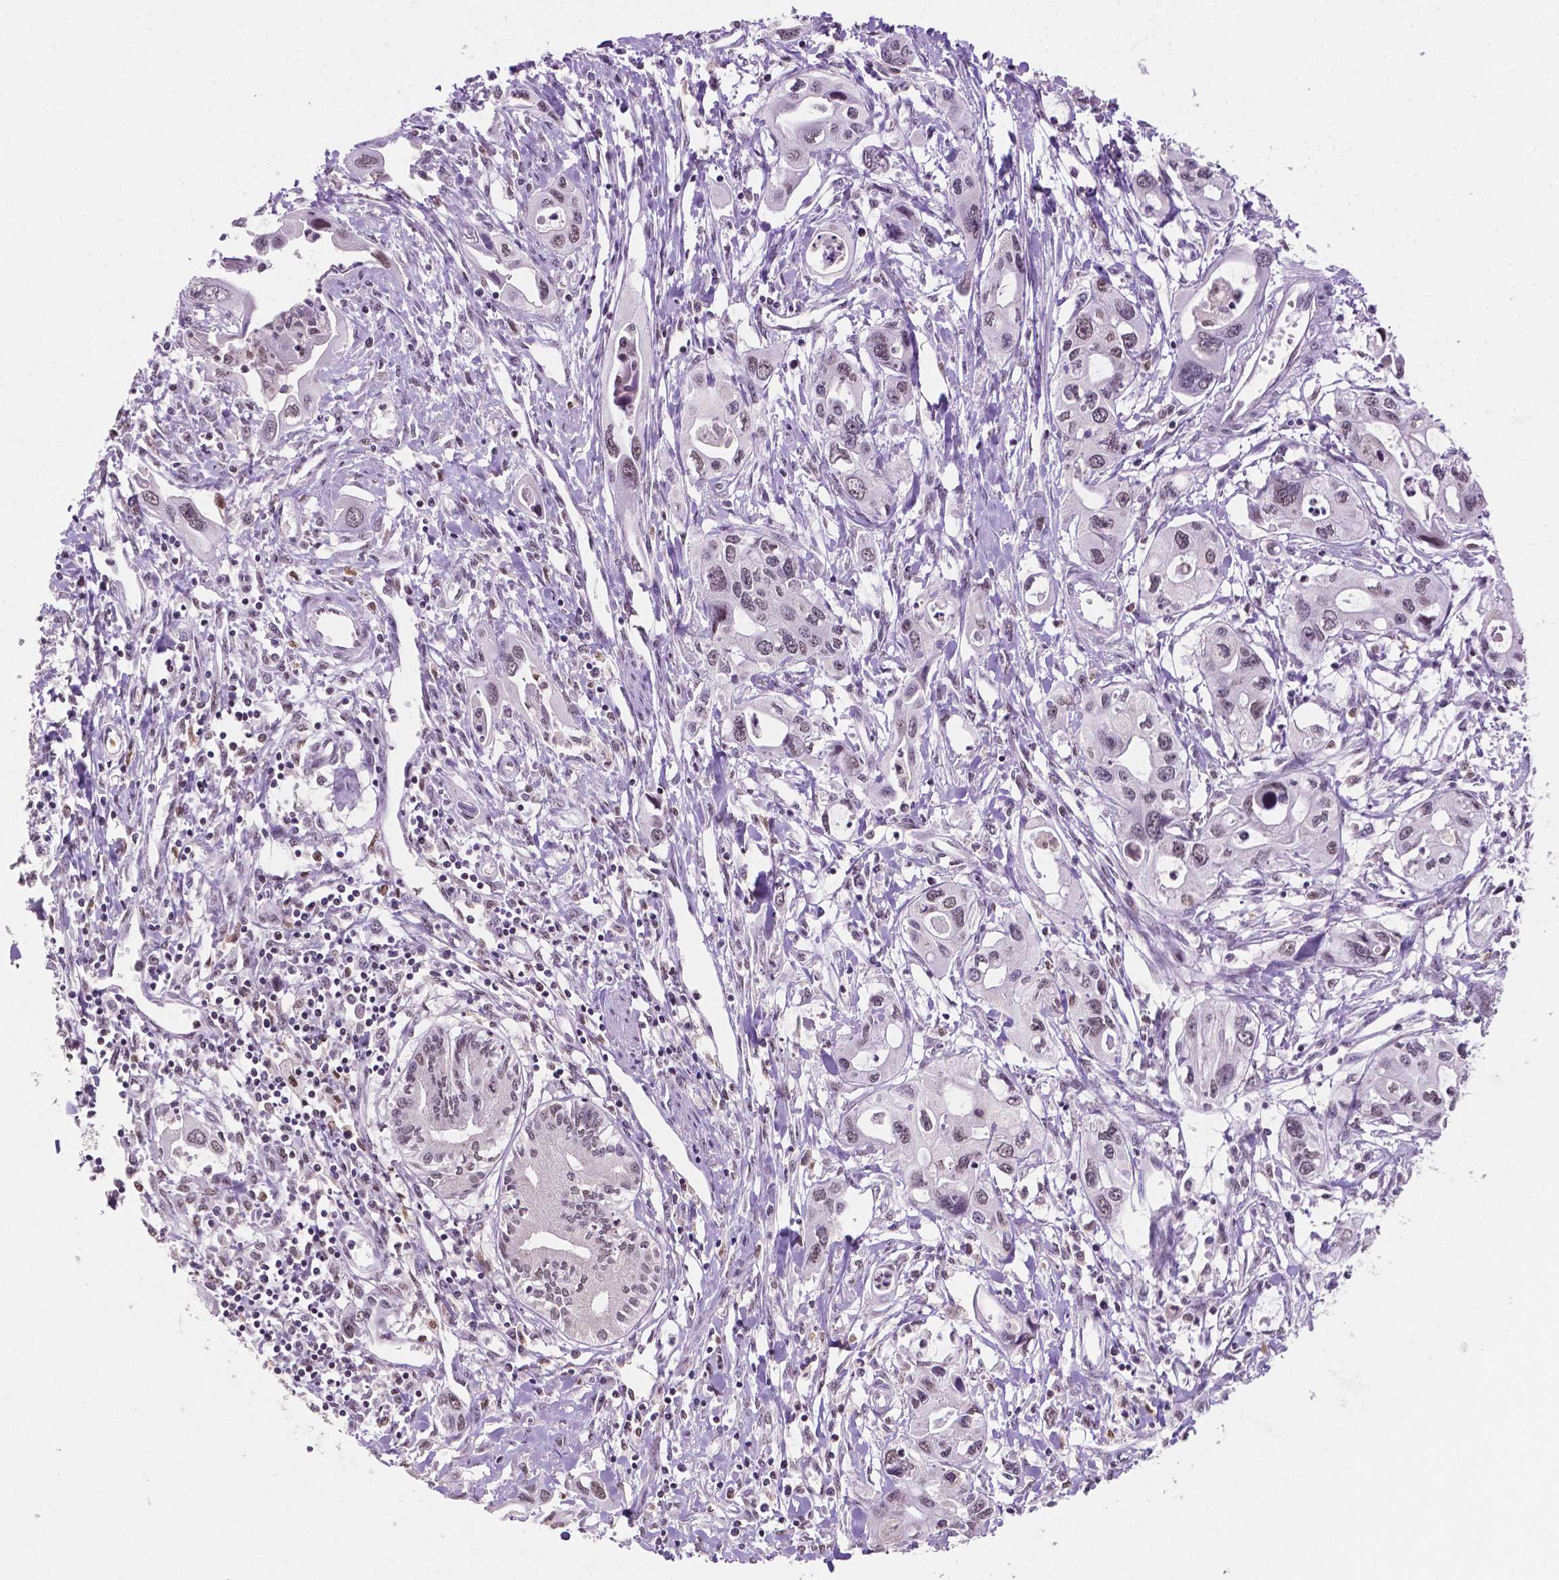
{"staining": {"intensity": "weak", "quantity": ">75%", "location": "nuclear"}, "tissue": "pancreatic cancer", "cell_type": "Tumor cells", "image_type": "cancer", "snomed": [{"axis": "morphology", "description": "Adenocarcinoma, NOS"}, {"axis": "topography", "description": "Pancreas"}], "caption": "Immunohistochemistry photomicrograph of neoplastic tissue: human pancreatic cancer (adenocarcinoma) stained using immunohistochemistry exhibits low levels of weak protein expression localized specifically in the nuclear of tumor cells, appearing as a nuclear brown color.", "gene": "PTPN6", "patient": {"sex": "male", "age": 60}}